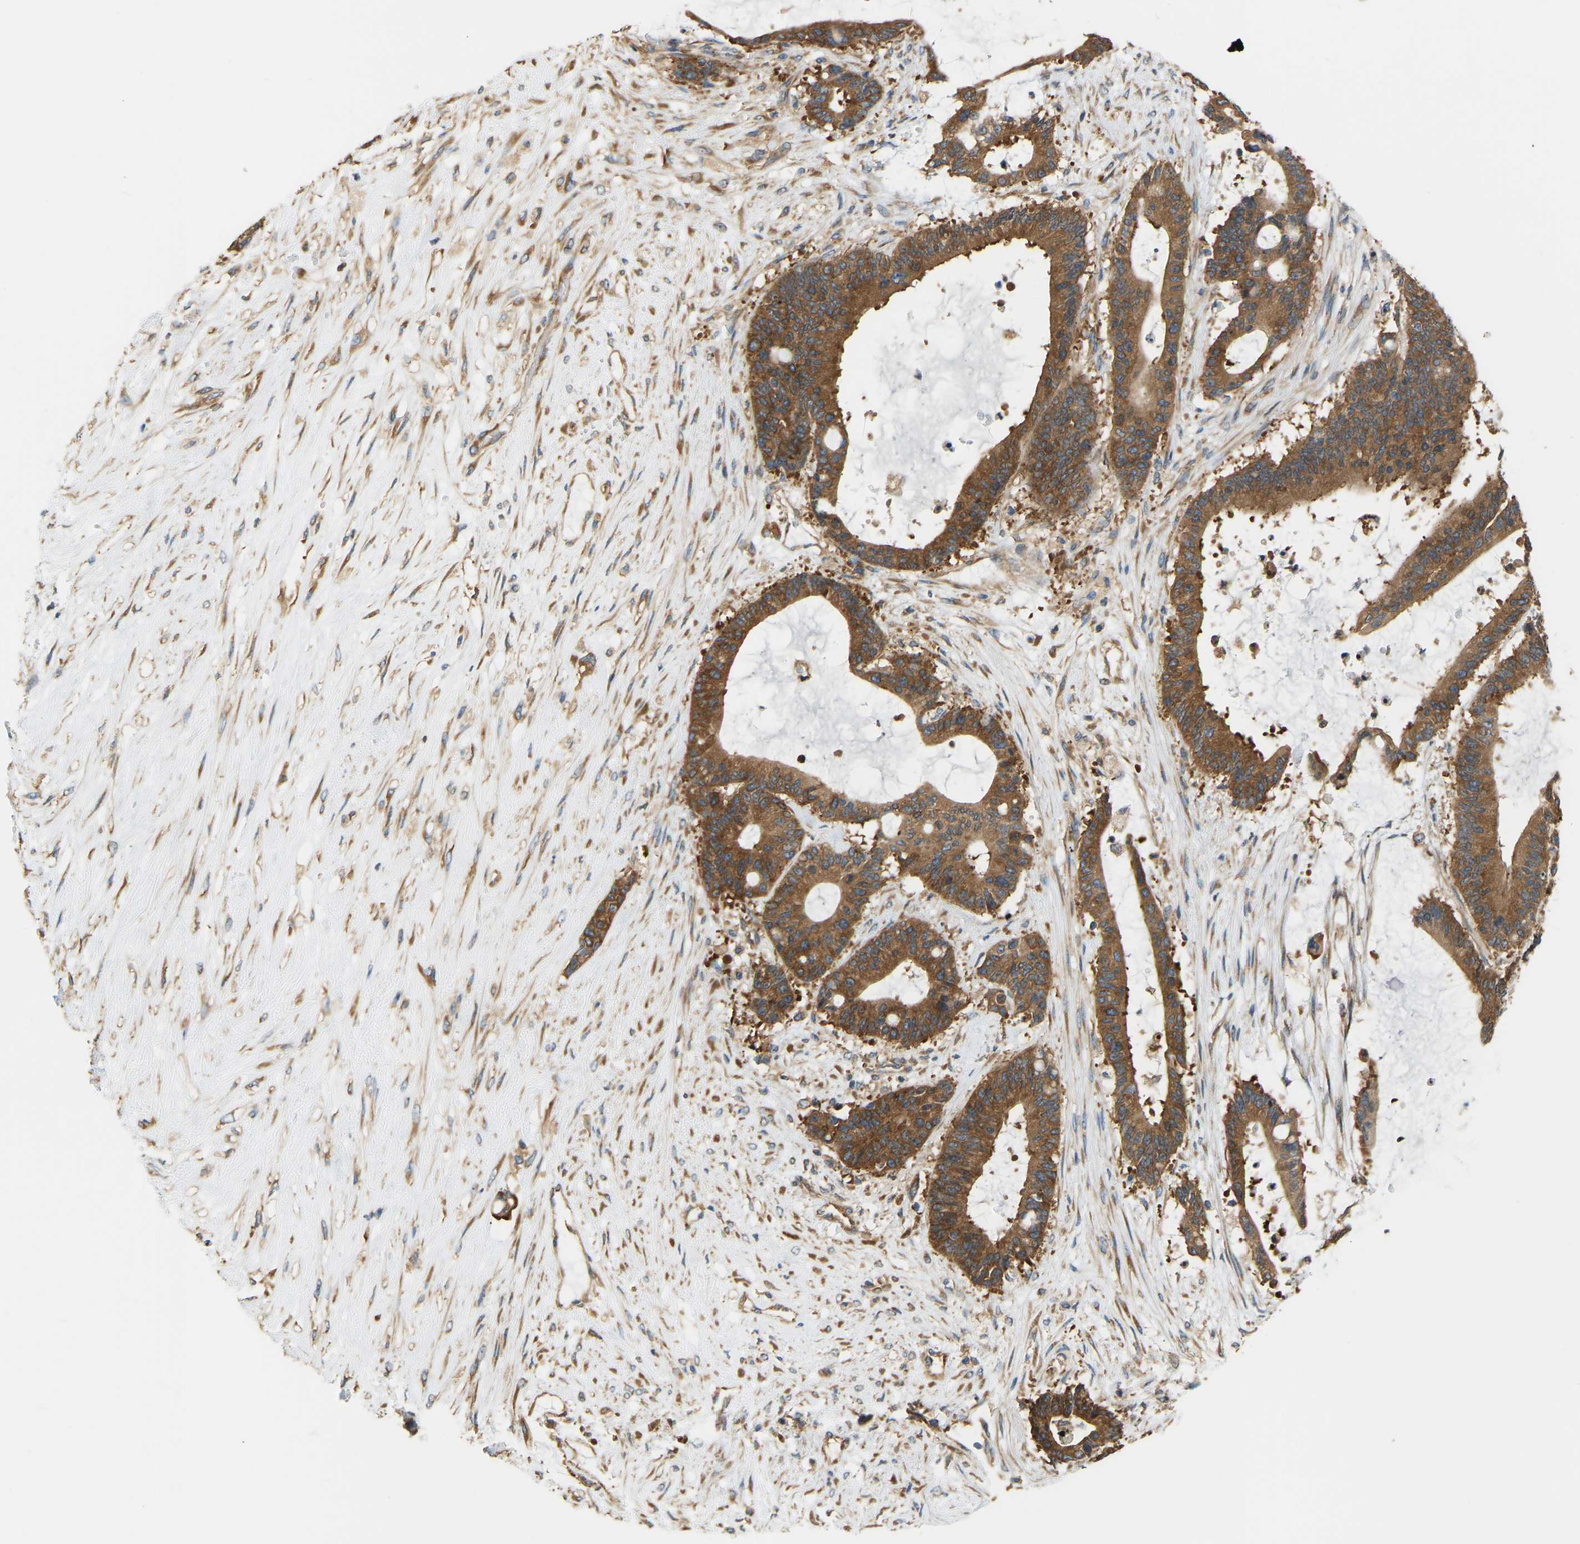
{"staining": {"intensity": "strong", "quantity": ">75%", "location": "cytoplasmic/membranous"}, "tissue": "liver cancer", "cell_type": "Tumor cells", "image_type": "cancer", "snomed": [{"axis": "morphology", "description": "Cholangiocarcinoma"}, {"axis": "topography", "description": "Liver"}], "caption": "Protein staining of cholangiocarcinoma (liver) tissue reveals strong cytoplasmic/membranous staining in approximately >75% of tumor cells.", "gene": "RPS6KB2", "patient": {"sex": "female", "age": 73}}